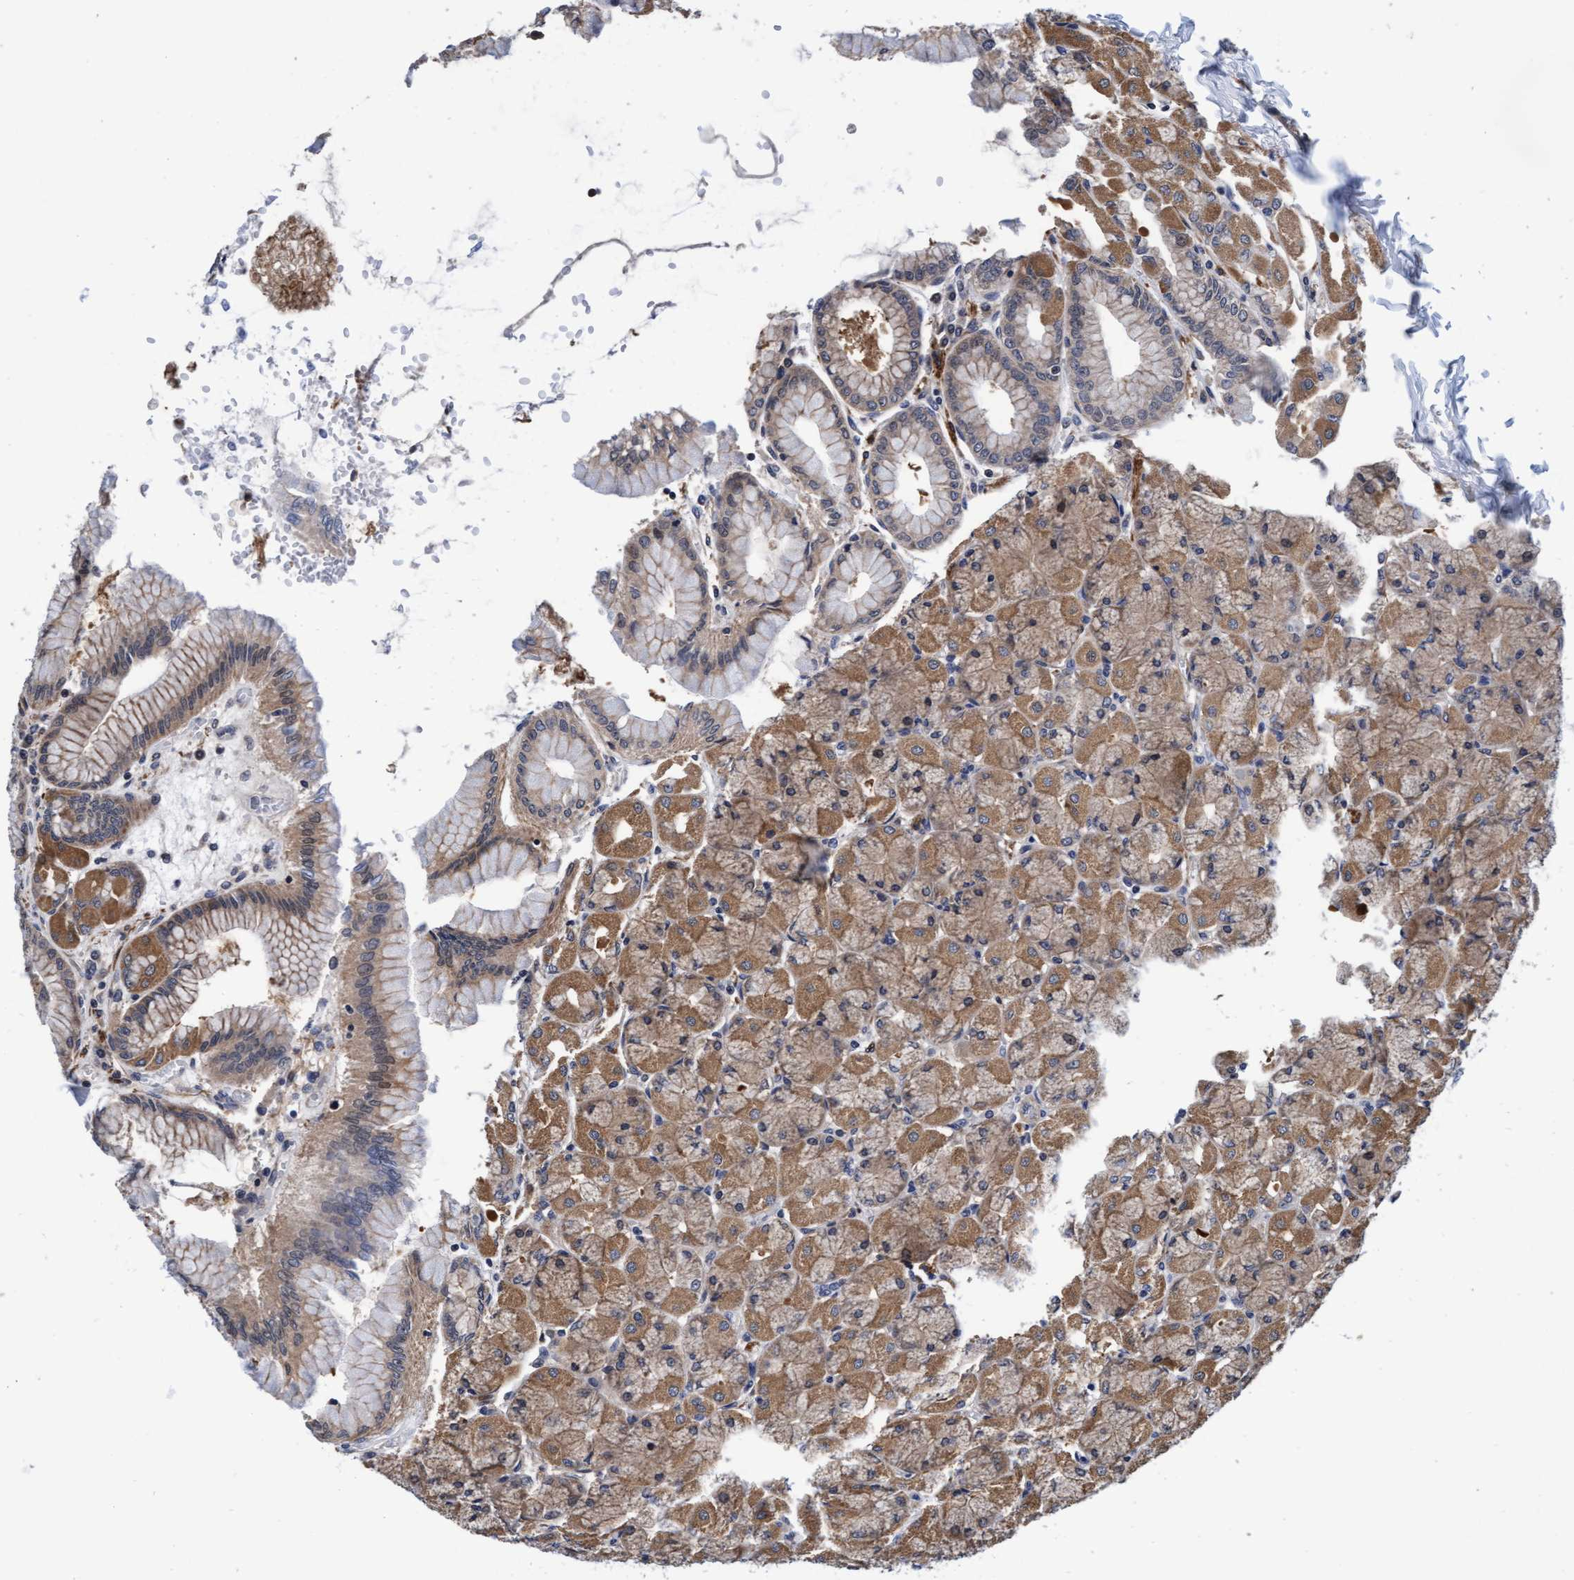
{"staining": {"intensity": "moderate", "quantity": ">75%", "location": "cytoplasmic/membranous"}, "tissue": "stomach", "cell_type": "Glandular cells", "image_type": "normal", "snomed": [{"axis": "morphology", "description": "Normal tissue, NOS"}, {"axis": "topography", "description": "Stomach, upper"}], "caption": "Protein analysis of unremarkable stomach exhibits moderate cytoplasmic/membranous positivity in approximately >75% of glandular cells.", "gene": "EFCAB13", "patient": {"sex": "female", "age": 56}}